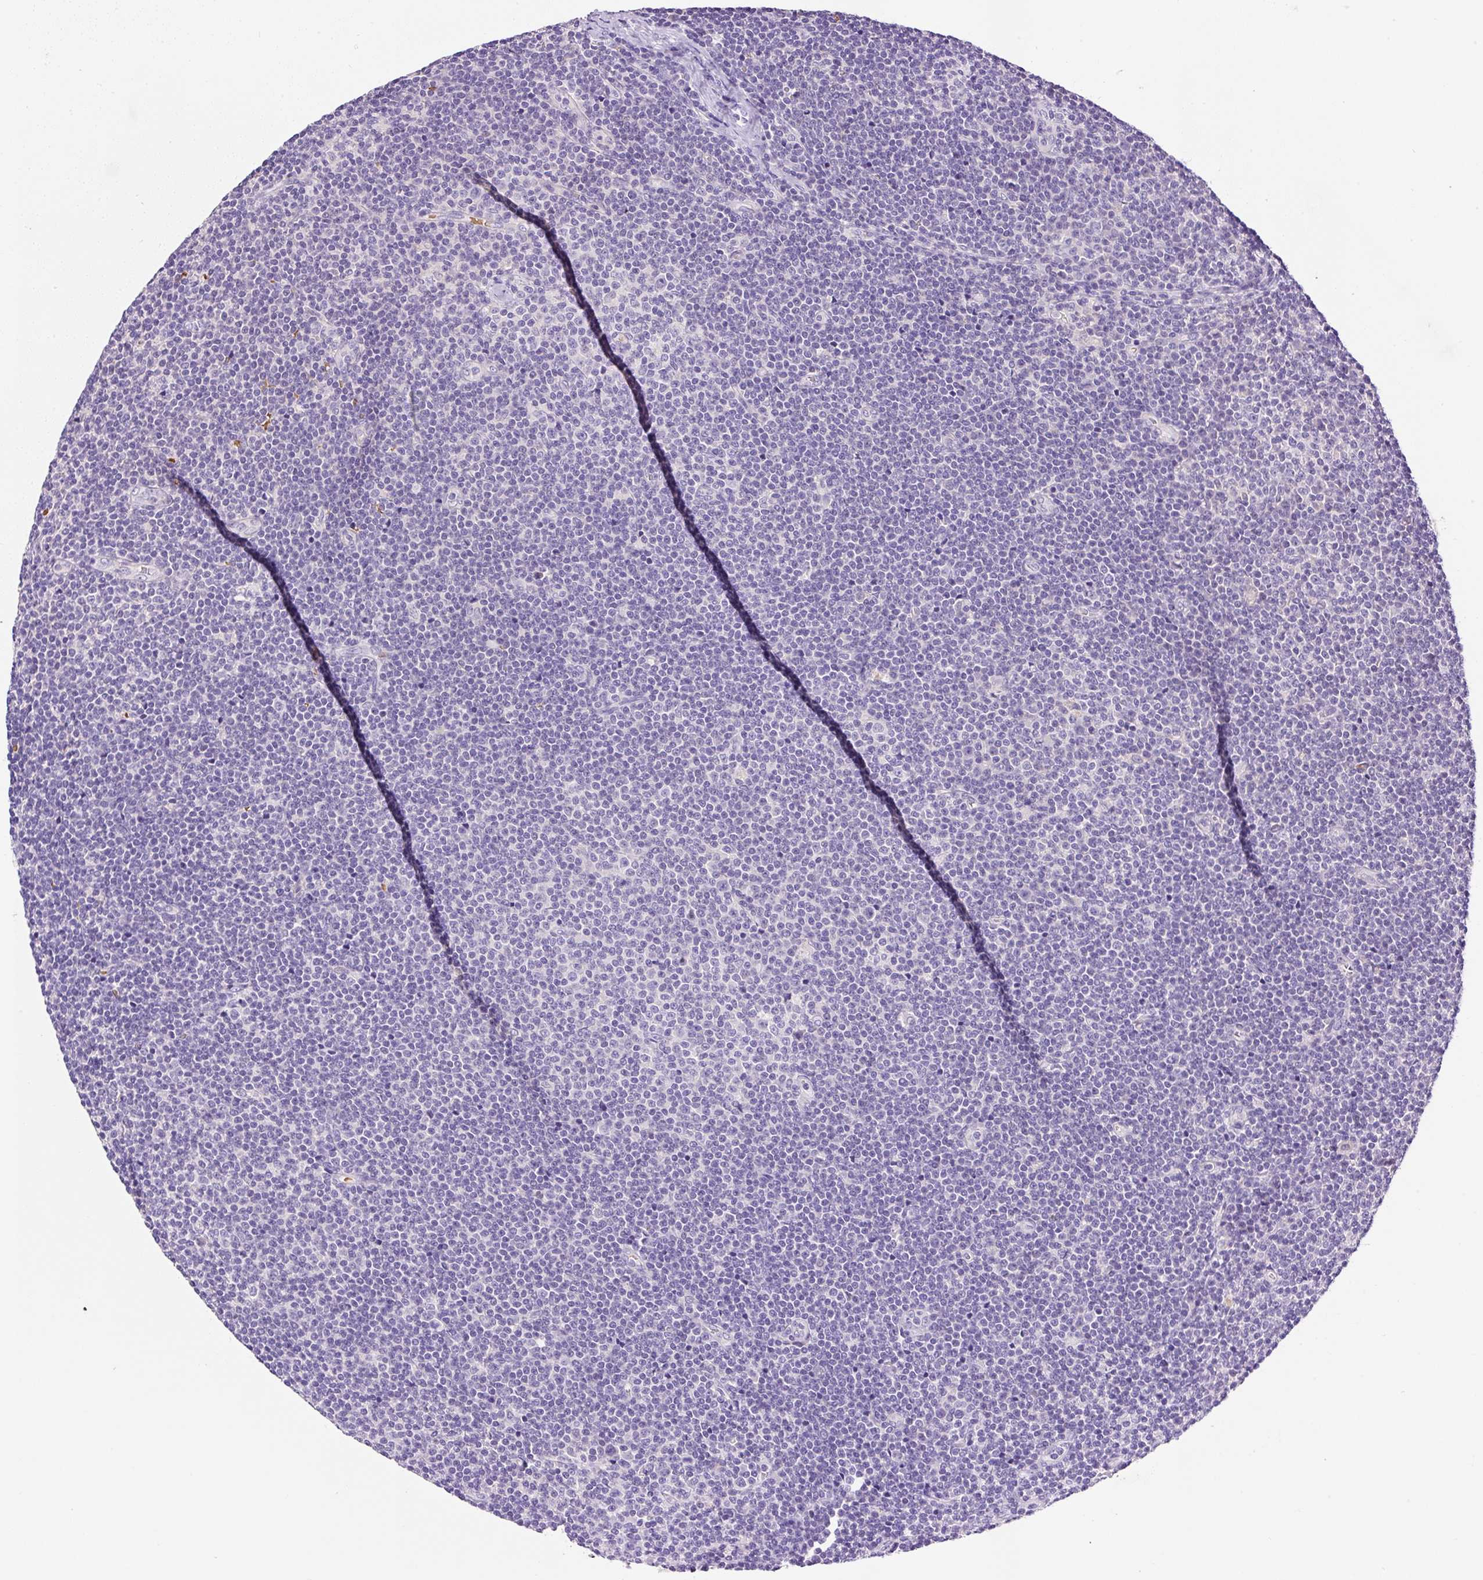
{"staining": {"intensity": "negative", "quantity": "none", "location": "none"}, "tissue": "lymphoma", "cell_type": "Tumor cells", "image_type": "cancer", "snomed": [{"axis": "morphology", "description": "Malignant lymphoma, non-Hodgkin's type, Low grade"}, {"axis": "topography", "description": "Lymph node"}], "caption": "This is a photomicrograph of IHC staining of lymphoma, which shows no staining in tumor cells.", "gene": "LHFPL5", "patient": {"sex": "male", "age": 48}}